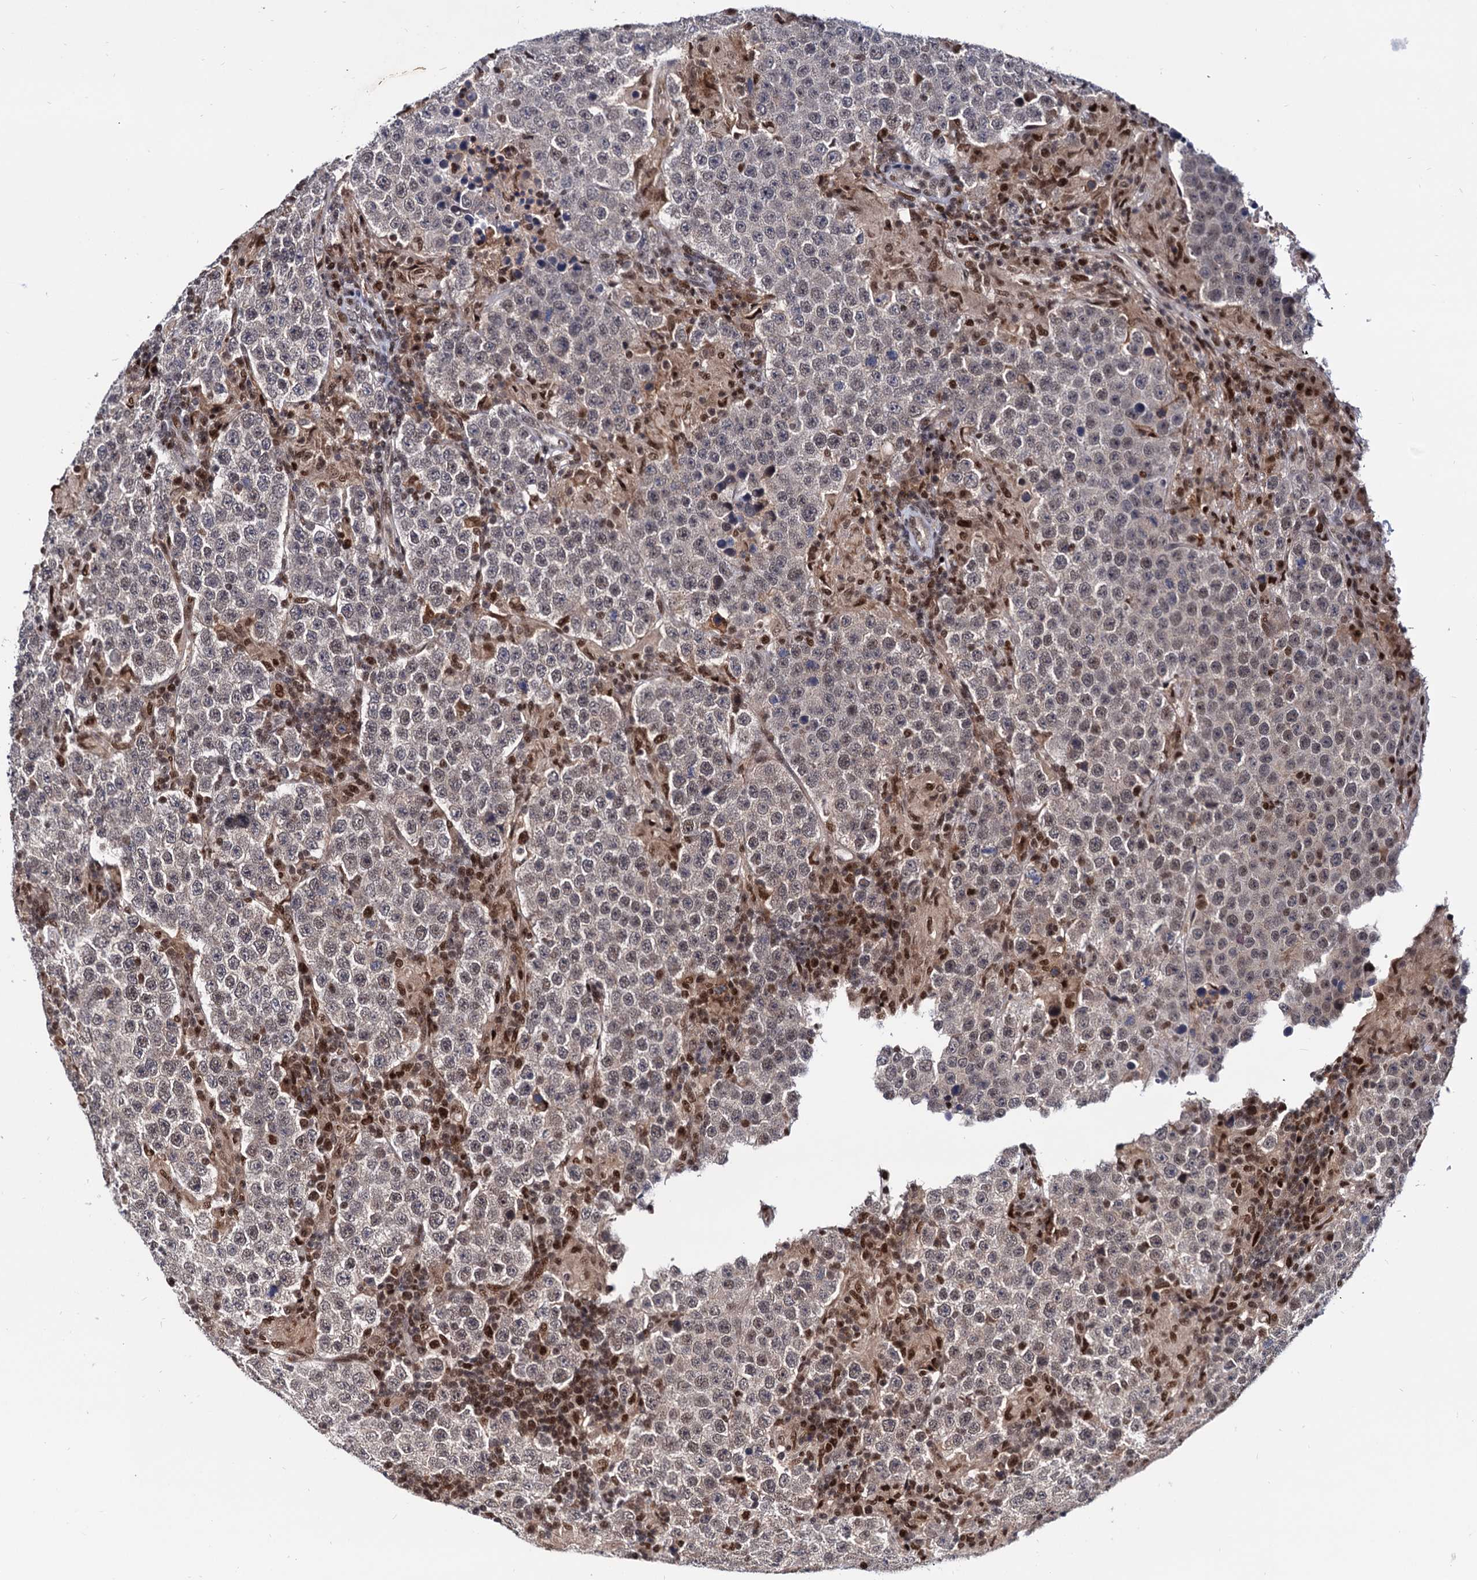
{"staining": {"intensity": "weak", "quantity": "<25%", "location": "nuclear"}, "tissue": "testis cancer", "cell_type": "Tumor cells", "image_type": "cancer", "snomed": [{"axis": "morphology", "description": "Normal tissue, NOS"}, {"axis": "morphology", "description": "Urothelial carcinoma, High grade"}, {"axis": "morphology", "description": "Seminoma, NOS"}, {"axis": "morphology", "description": "Carcinoma, Embryonal, NOS"}, {"axis": "topography", "description": "Urinary bladder"}, {"axis": "topography", "description": "Testis"}], "caption": "The immunohistochemistry (IHC) micrograph has no significant expression in tumor cells of testis cancer tissue.", "gene": "RNASEH2B", "patient": {"sex": "male", "age": 41}}